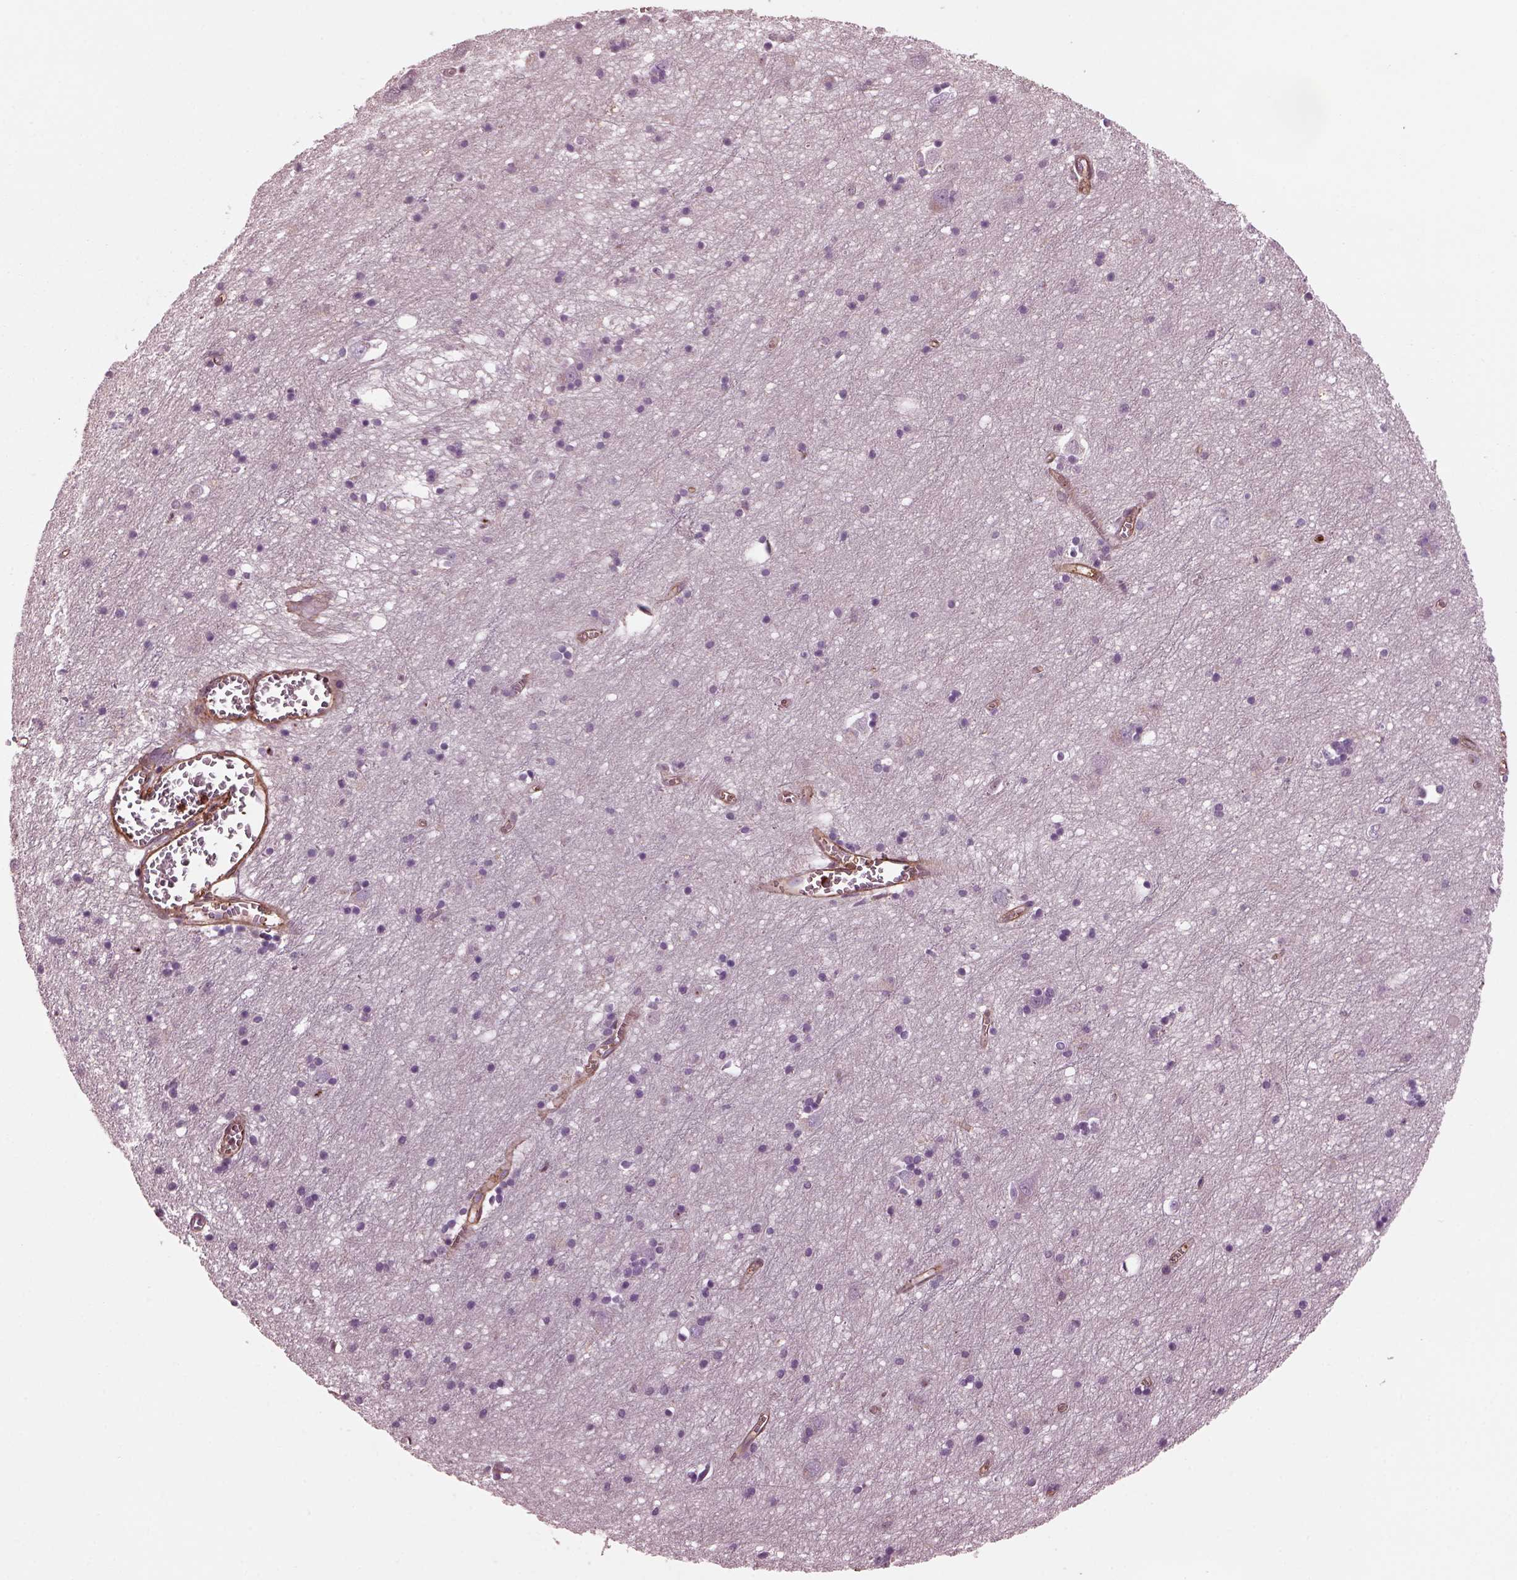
{"staining": {"intensity": "weak", "quantity": ">75%", "location": "cytoplasmic/membranous"}, "tissue": "cerebral cortex", "cell_type": "Endothelial cells", "image_type": "normal", "snomed": [{"axis": "morphology", "description": "Normal tissue, NOS"}, {"axis": "topography", "description": "Cerebral cortex"}], "caption": "Immunohistochemical staining of normal human cerebral cortex displays low levels of weak cytoplasmic/membranous expression in approximately >75% of endothelial cells. (DAB (3,3'-diaminobenzidine) IHC, brown staining for protein, blue staining for nuclei).", "gene": "MYL1", "patient": {"sex": "male", "age": 70}}